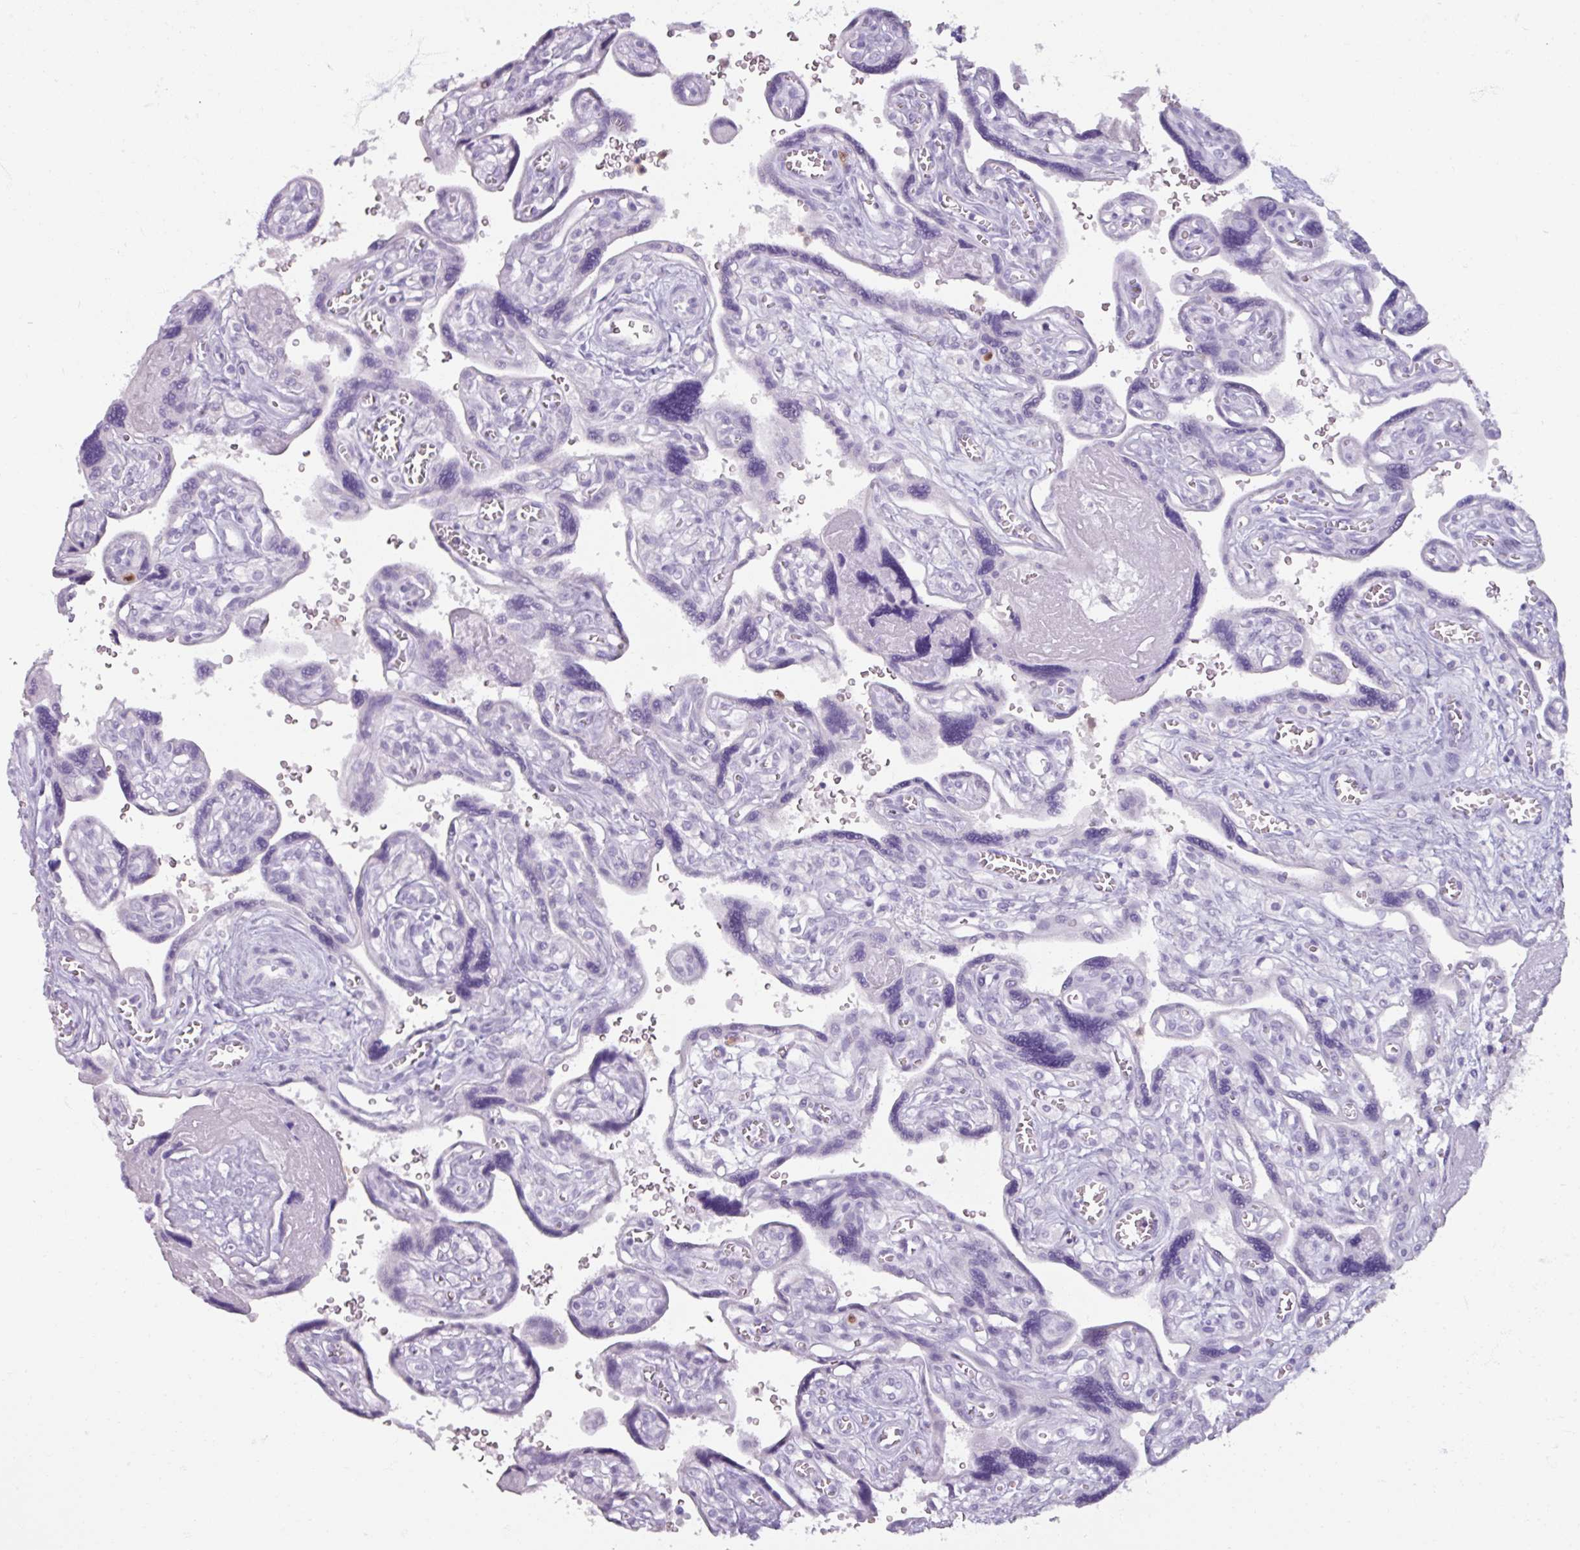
{"staining": {"intensity": "negative", "quantity": "none", "location": "none"}, "tissue": "placenta", "cell_type": "Trophoblastic cells", "image_type": "normal", "snomed": [{"axis": "morphology", "description": "Normal tissue, NOS"}, {"axis": "topography", "description": "Placenta"}], "caption": "The histopathology image displays no significant staining in trophoblastic cells of placenta.", "gene": "ARG1", "patient": {"sex": "female", "age": 39}}